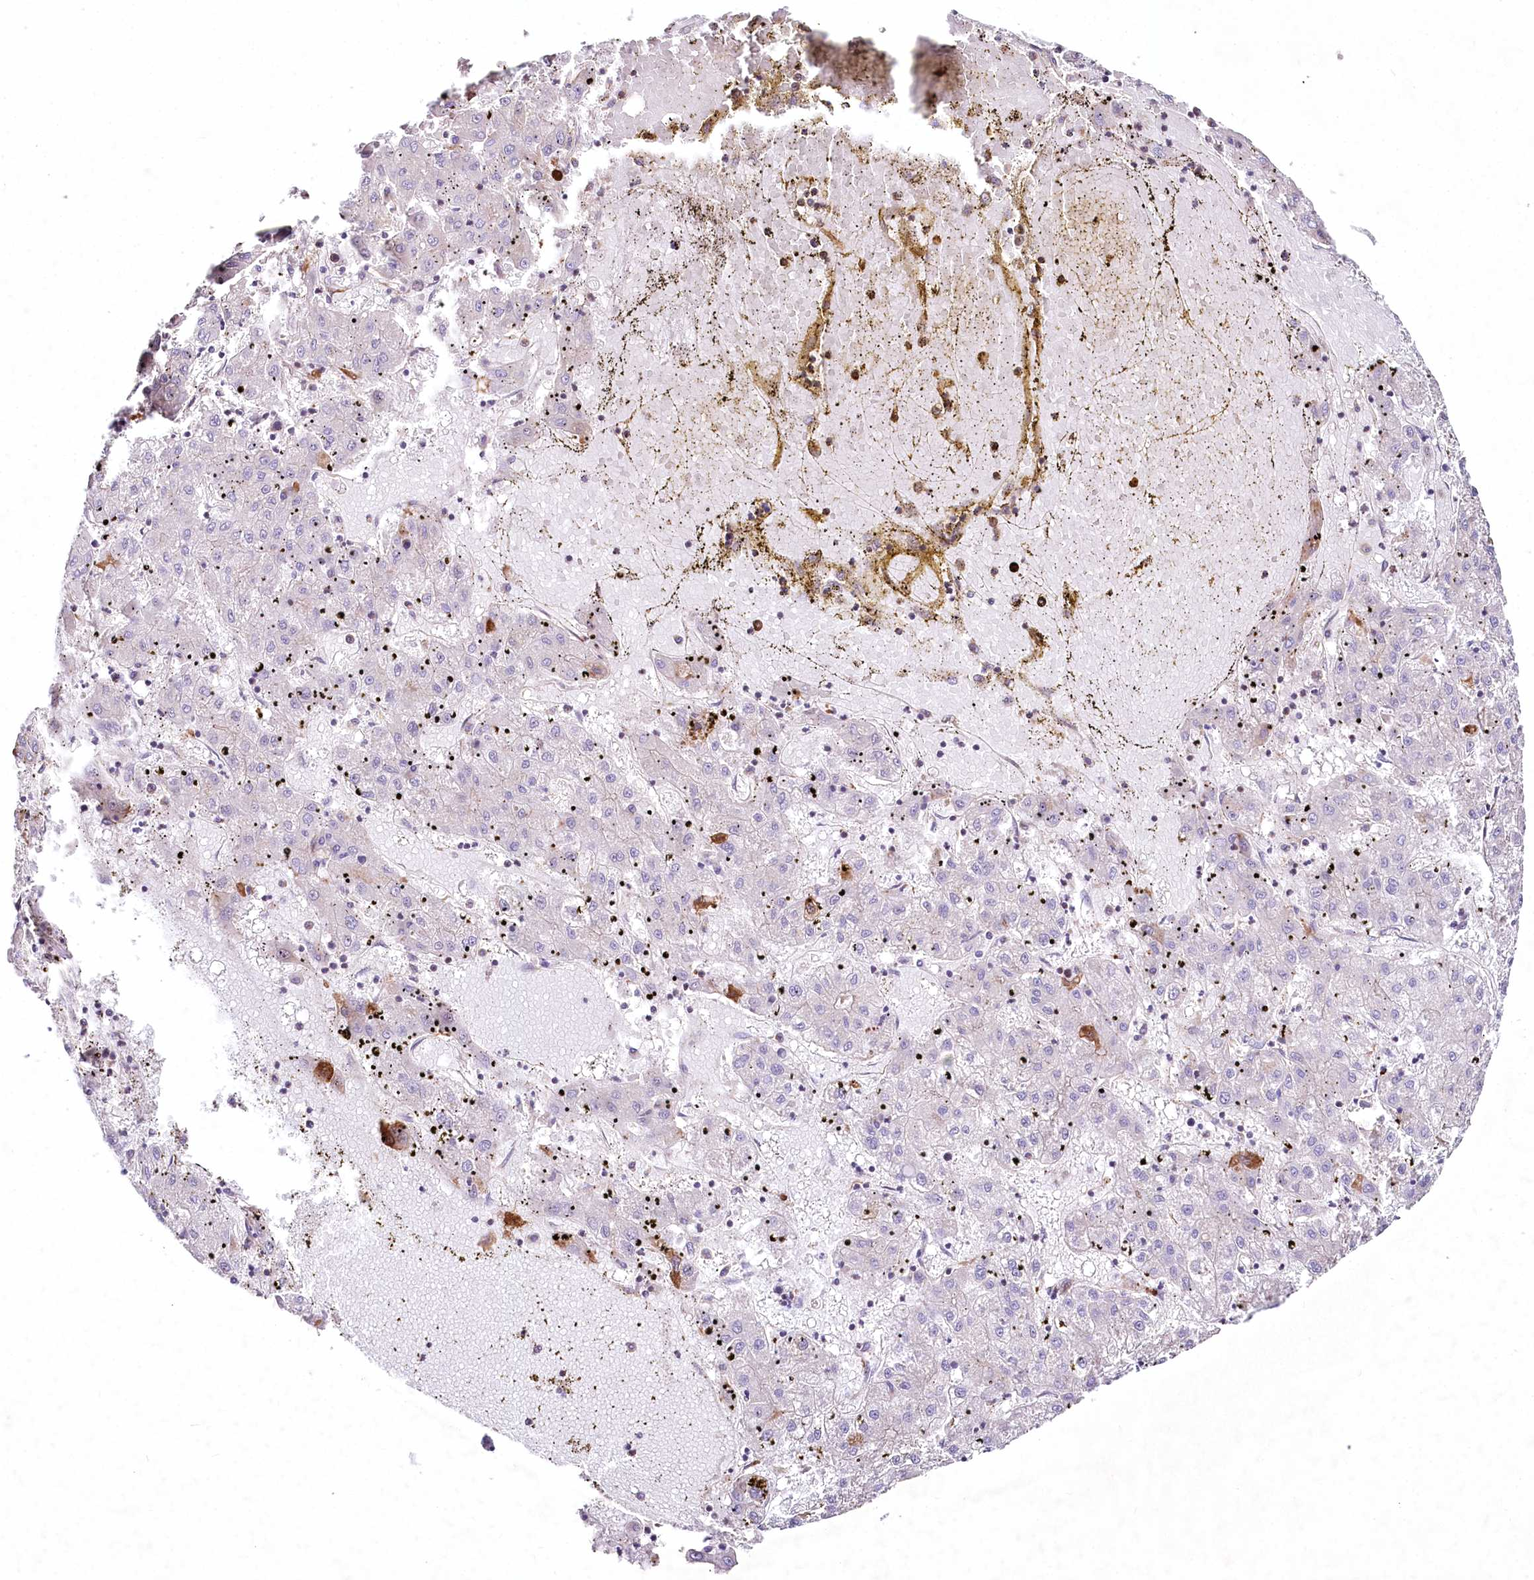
{"staining": {"intensity": "negative", "quantity": "none", "location": "none"}, "tissue": "liver cancer", "cell_type": "Tumor cells", "image_type": "cancer", "snomed": [{"axis": "morphology", "description": "Carcinoma, Hepatocellular, NOS"}, {"axis": "topography", "description": "Liver"}], "caption": "This photomicrograph is of hepatocellular carcinoma (liver) stained with immunohistochemistry (IHC) to label a protein in brown with the nuclei are counter-stained blue. There is no expression in tumor cells. (DAB immunohistochemistry with hematoxylin counter stain).", "gene": "STX6", "patient": {"sex": "male", "age": 72}}